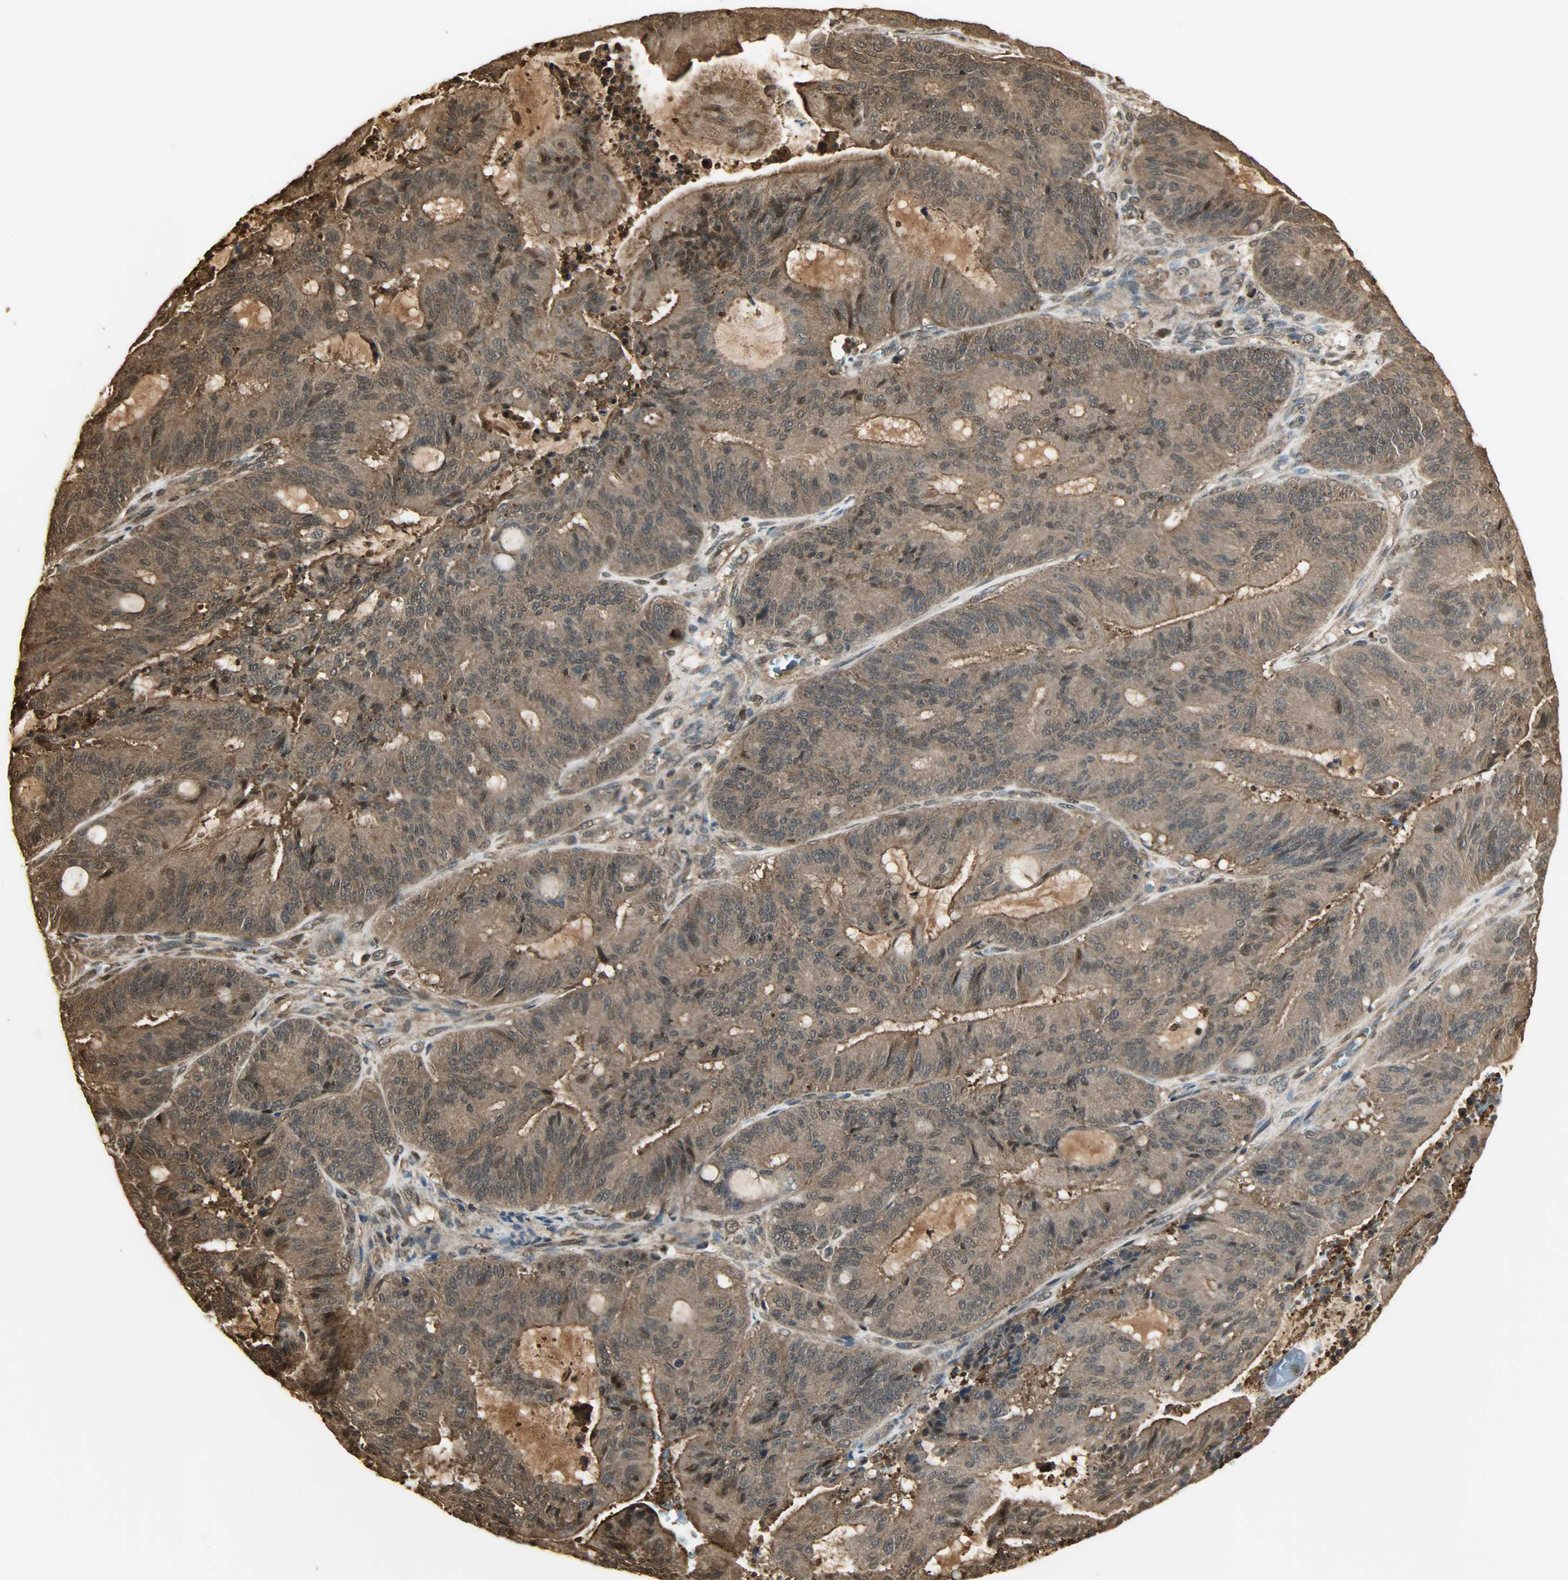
{"staining": {"intensity": "moderate", "quantity": ">75%", "location": "cytoplasmic/membranous,nuclear"}, "tissue": "liver cancer", "cell_type": "Tumor cells", "image_type": "cancer", "snomed": [{"axis": "morphology", "description": "Cholangiocarcinoma"}, {"axis": "topography", "description": "Liver"}], "caption": "A brown stain highlights moderate cytoplasmic/membranous and nuclear staining of a protein in liver cholangiocarcinoma tumor cells.", "gene": "YWHAZ", "patient": {"sex": "female", "age": 73}}